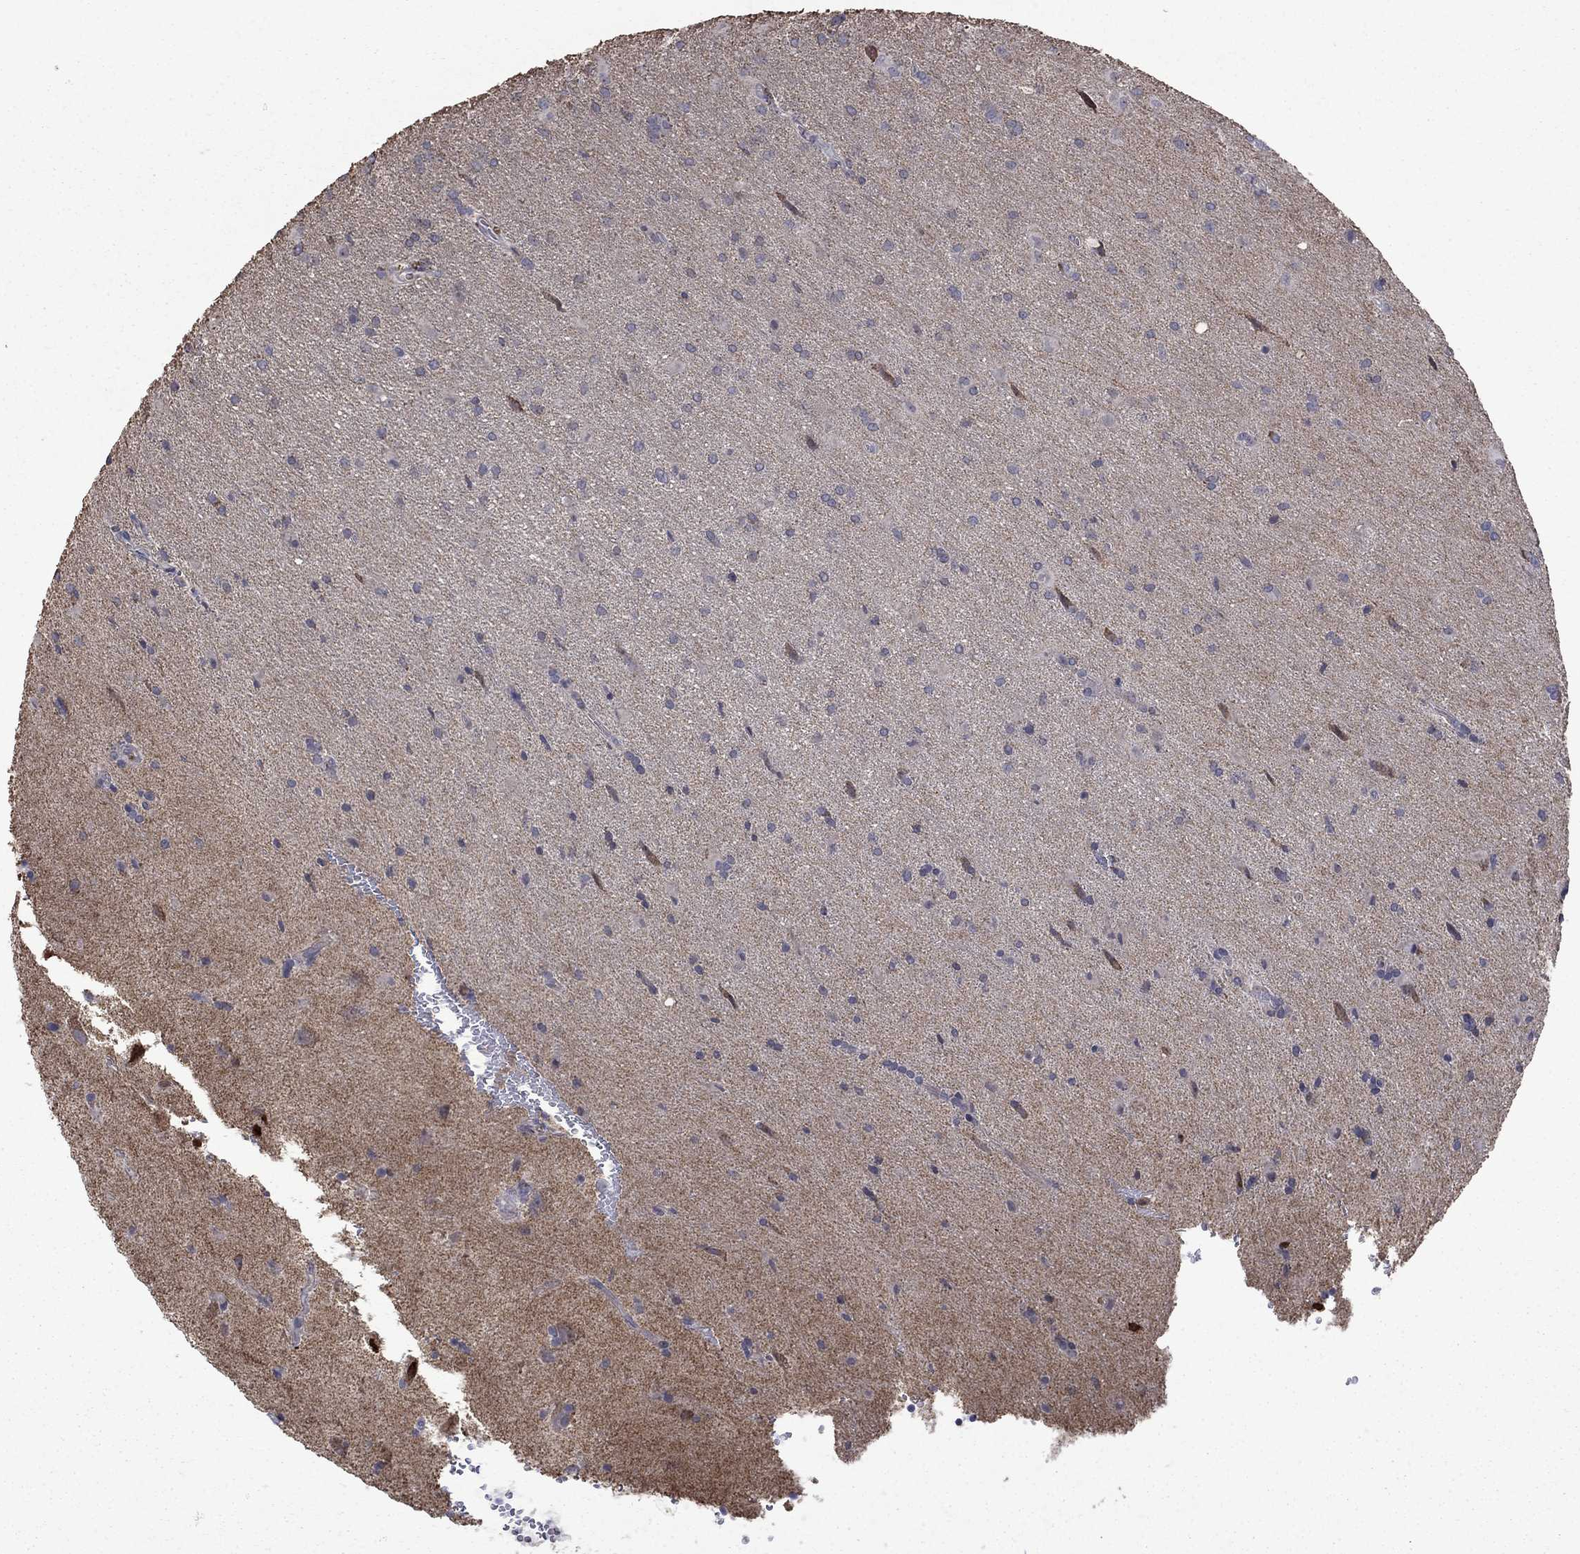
{"staining": {"intensity": "negative", "quantity": "none", "location": "none"}, "tissue": "glioma", "cell_type": "Tumor cells", "image_type": "cancer", "snomed": [{"axis": "morphology", "description": "Glioma, malignant, Low grade"}, {"axis": "topography", "description": "Brain"}], "caption": "Tumor cells are negative for protein expression in human glioma. (DAB IHC visualized using brightfield microscopy, high magnification).", "gene": "DOP1B", "patient": {"sex": "male", "age": 58}}